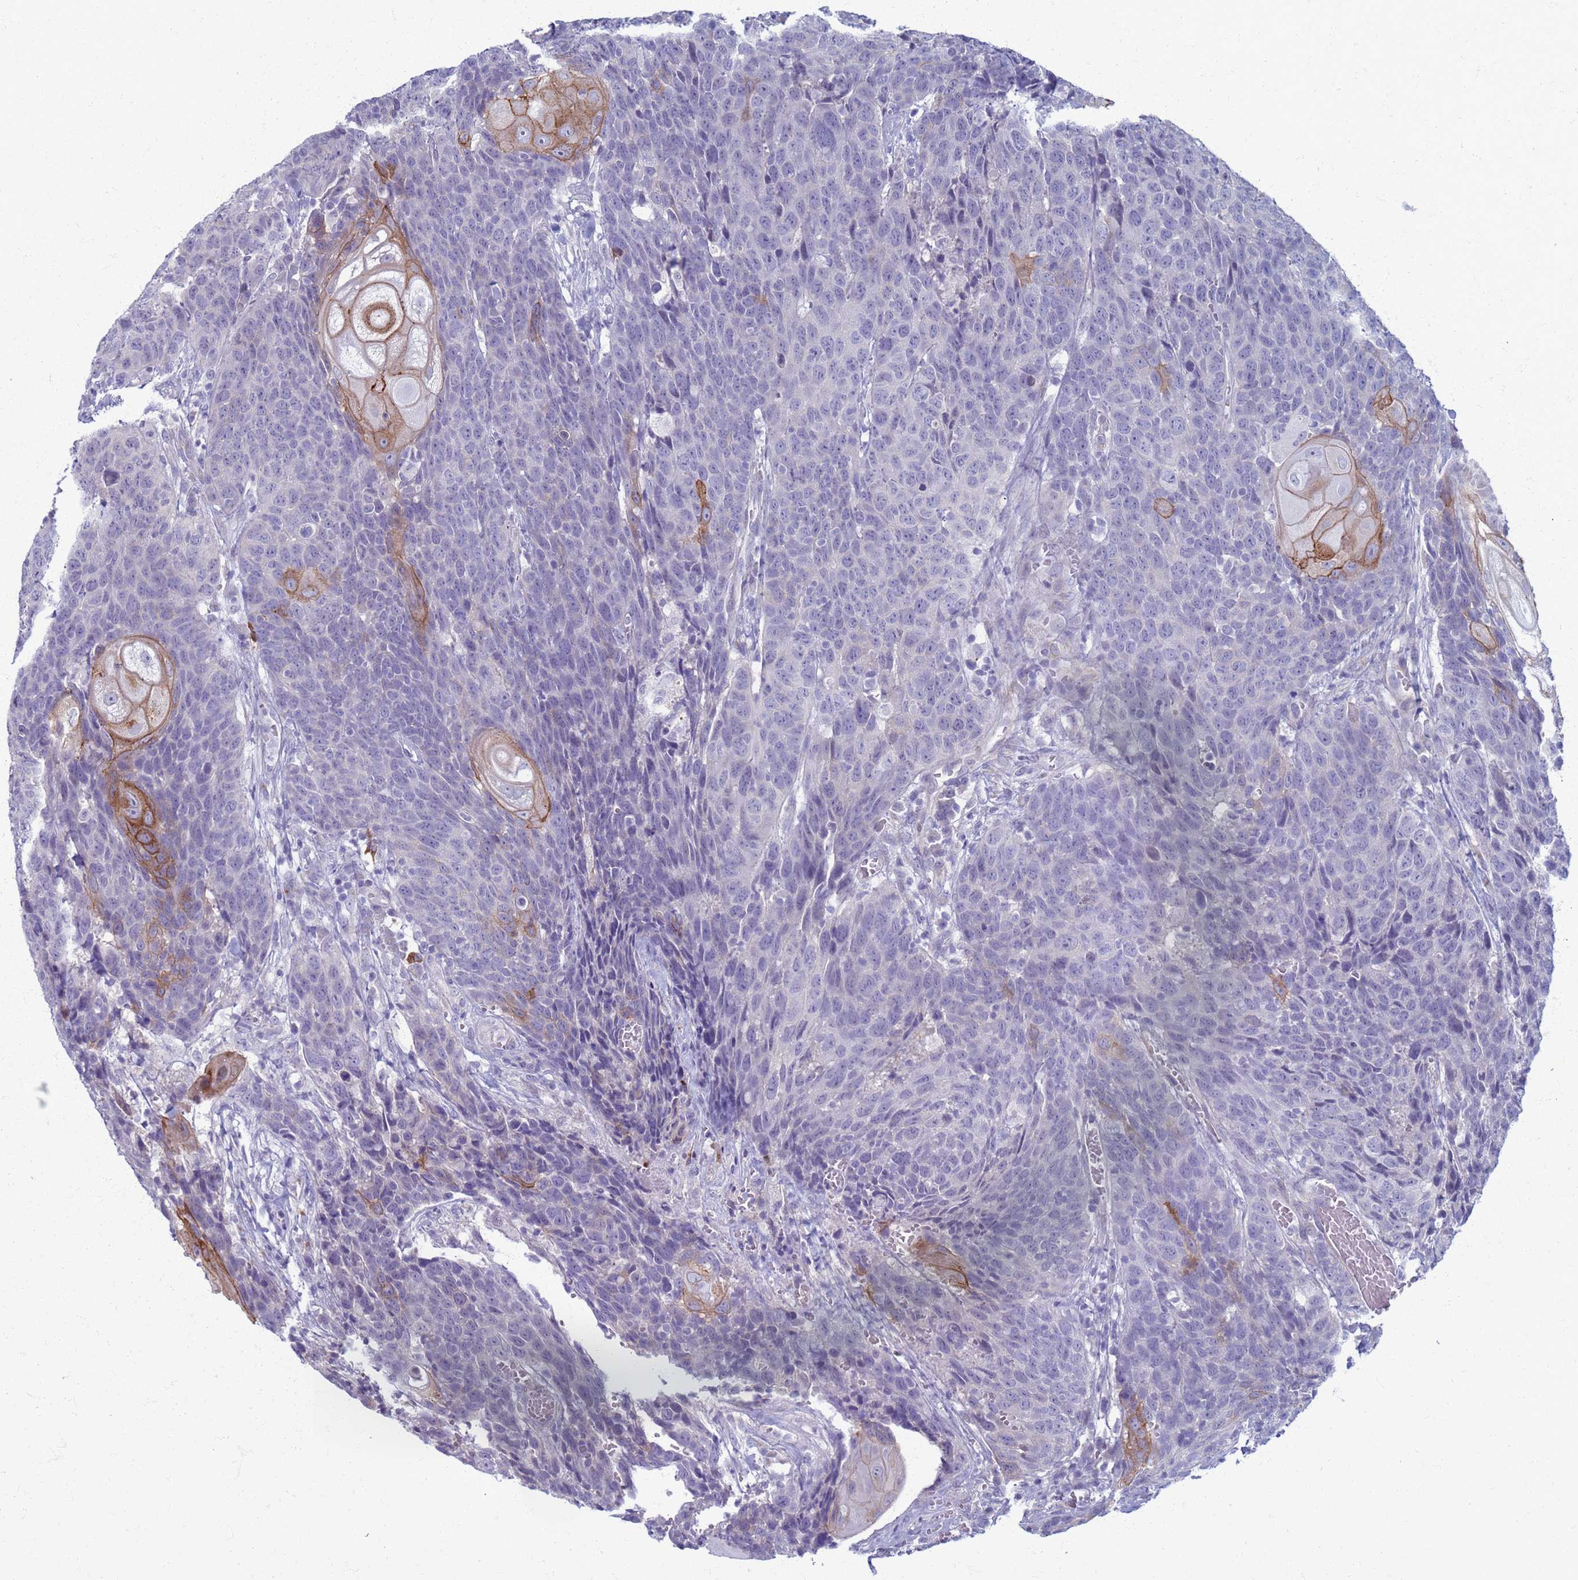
{"staining": {"intensity": "negative", "quantity": "none", "location": "none"}, "tissue": "head and neck cancer", "cell_type": "Tumor cells", "image_type": "cancer", "snomed": [{"axis": "morphology", "description": "Squamous cell carcinoma, NOS"}, {"axis": "topography", "description": "Head-Neck"}], "caption": "Tumor cells show no significant positivity in squamous cell carcinoma (head and neck).", "gene": "CLCA2", "patient": {"sex": "male", "age": 66}}